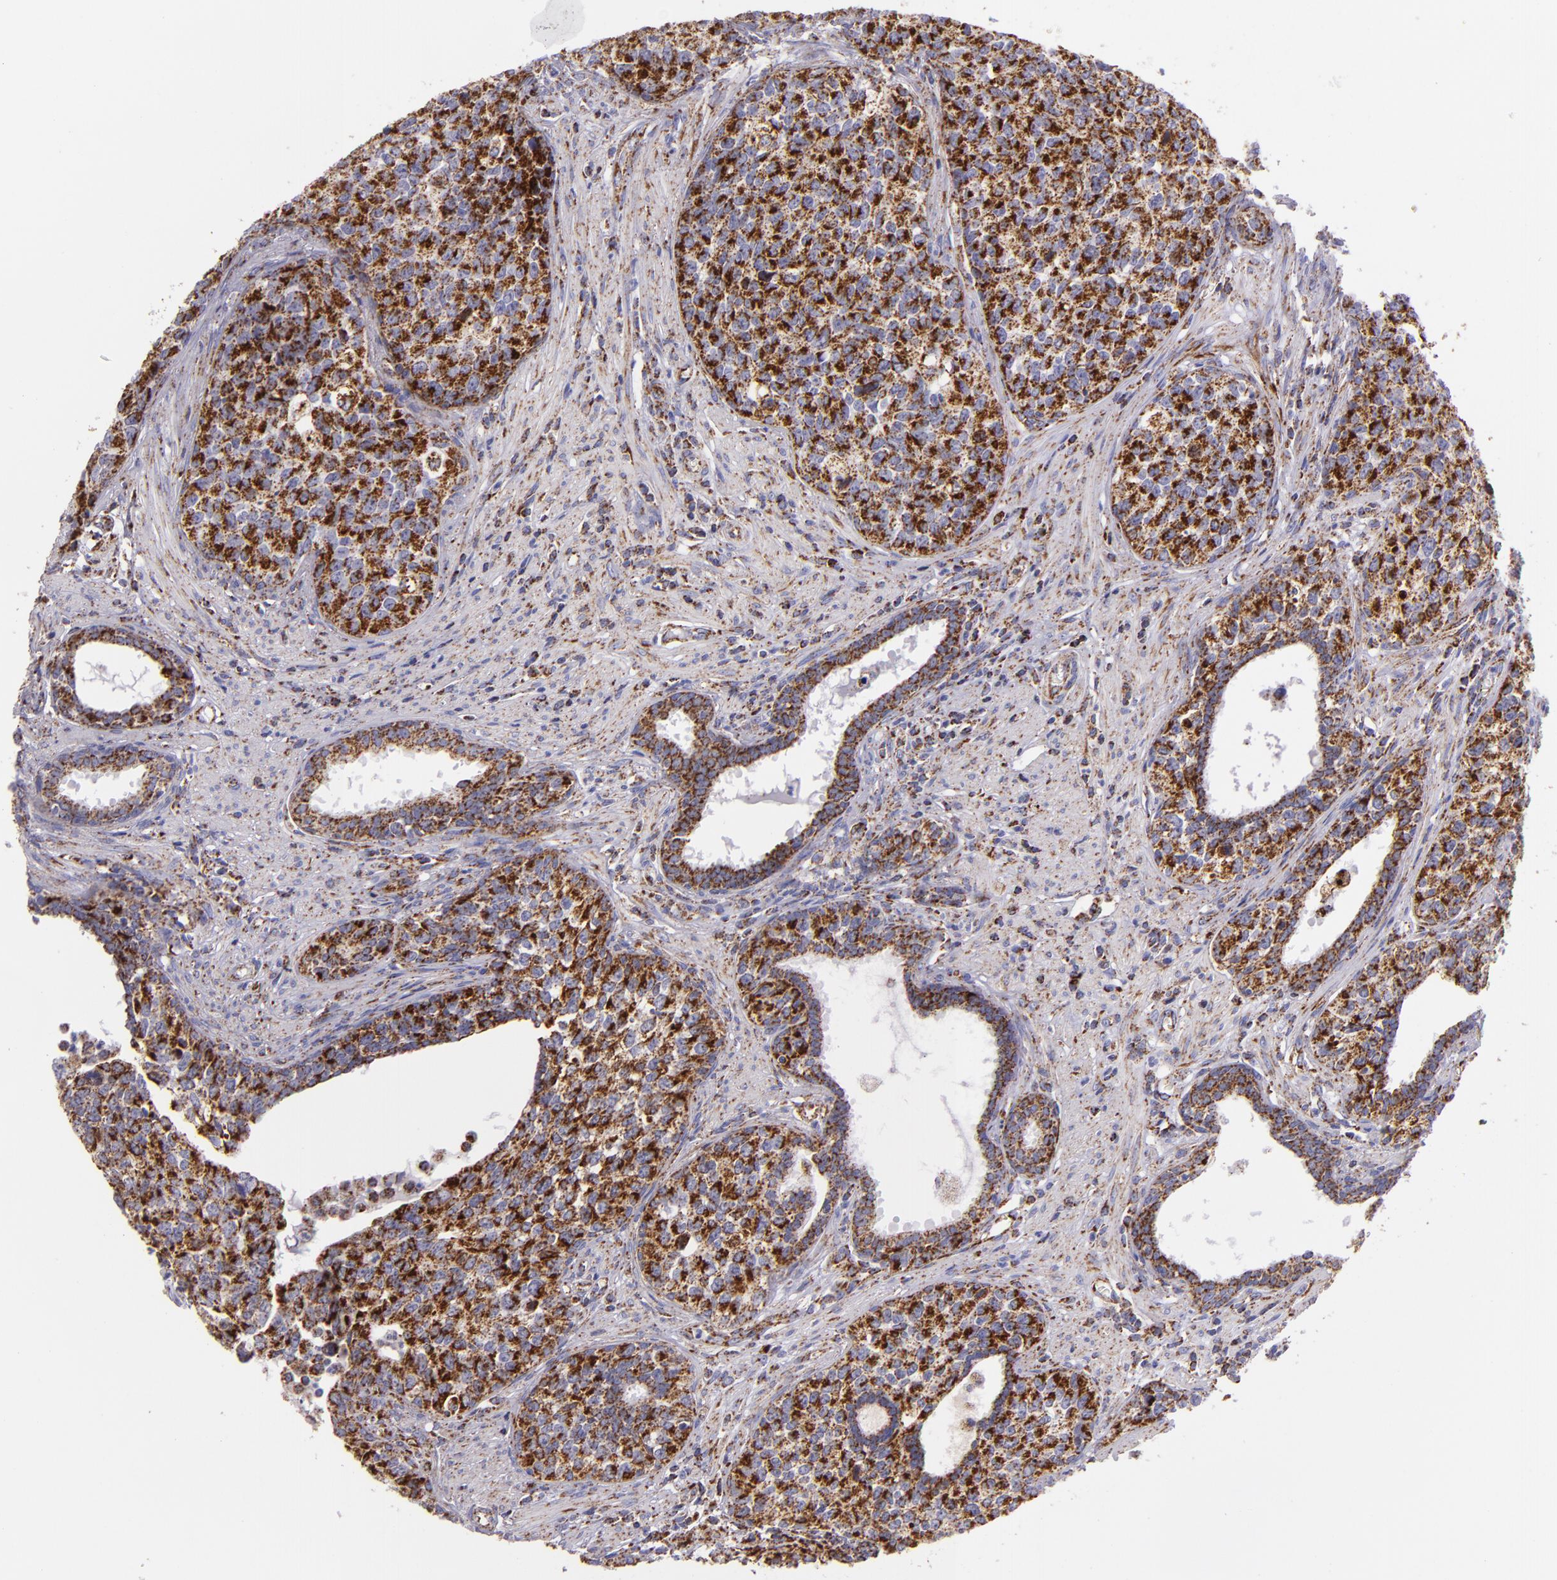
{"staining": {"intensity": "strong", "quantity": ">75%", "location": "cytoplasmic/membranous"}, "tissue": "urothelial cancer", "cell_type": "Tumor cells", "image_type": "cancer", "snomed": [{"axis": "morphology", "description": "Urothelial carcinoma, High grade"}, {"axis": "topography", "description": "Urinary bladder"}], "caption": "Human high-grade urothelial carcinoma stained for a protein (brown) demonstrates strong cytoplasmic/membranous positive expression in about >75% of tumor cells.", "gene": "HSPD1", "patient": {"sex": "male", "age": 81}}